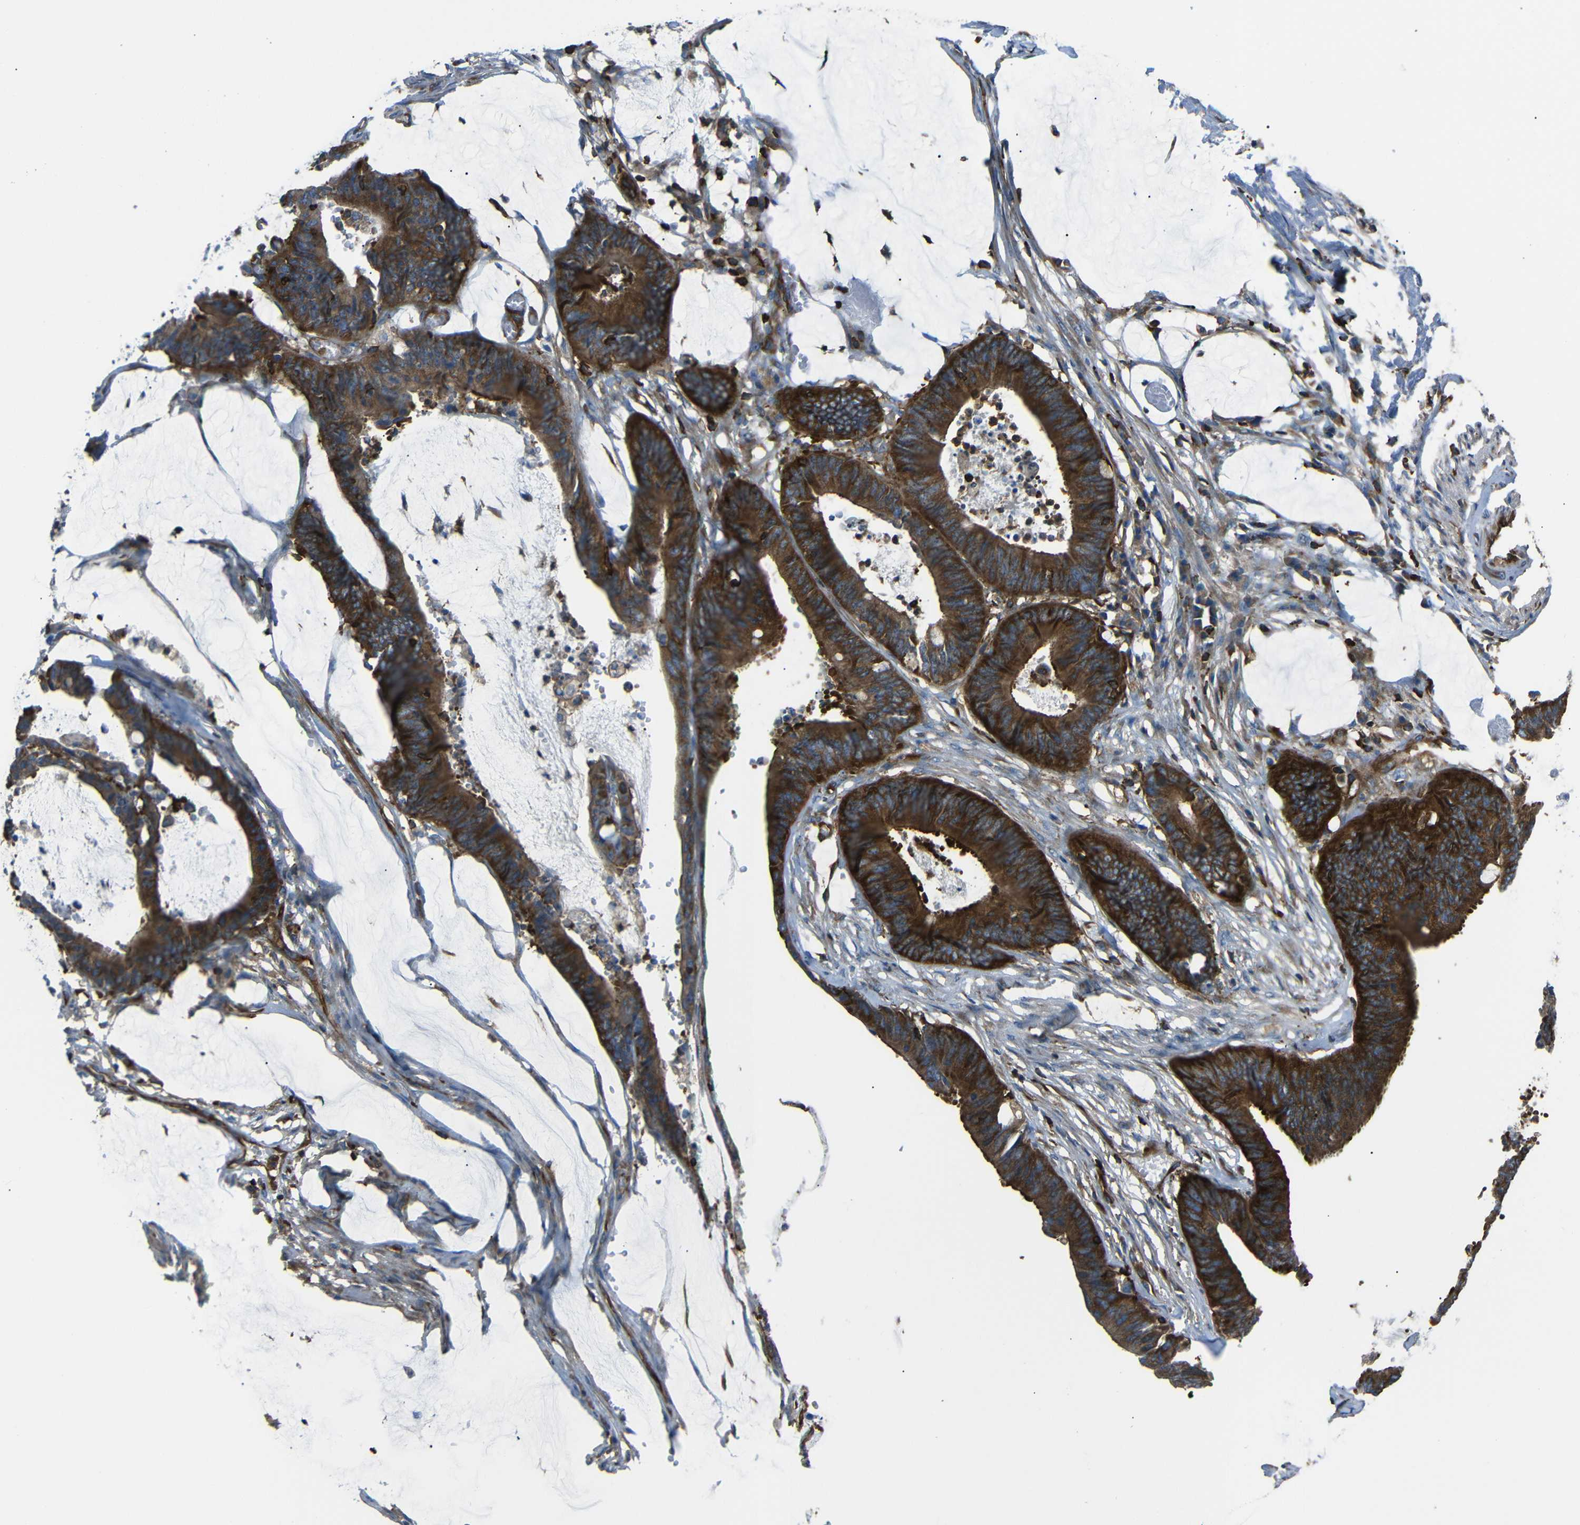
{"staining": {"intensity": "strong", "quantity": ">75%", "location": "cytoplasmic/membranous"}, "tissue": "colorectal cancer", "cell_type": "Tumor cells", "image_type": "cancer", "snomed": [{"axis": "morphology", "description": "Adenocarcinoma, NOS"}, {"axis": "topography", "description": "Rectum"}], "caption": "The histopathology image shows immunohistochemical staining of colorectal adenocarcinoma. There is strong cytoplasmic/membranous staining is identified in about >75% of tumor cells. (DAB (3,3'-diaminobenzidine) = brown stain, brightfield microscopy at high magnification).", "gene": "ARHGEF1", "patient": {"sex": "female", "age": 66}}